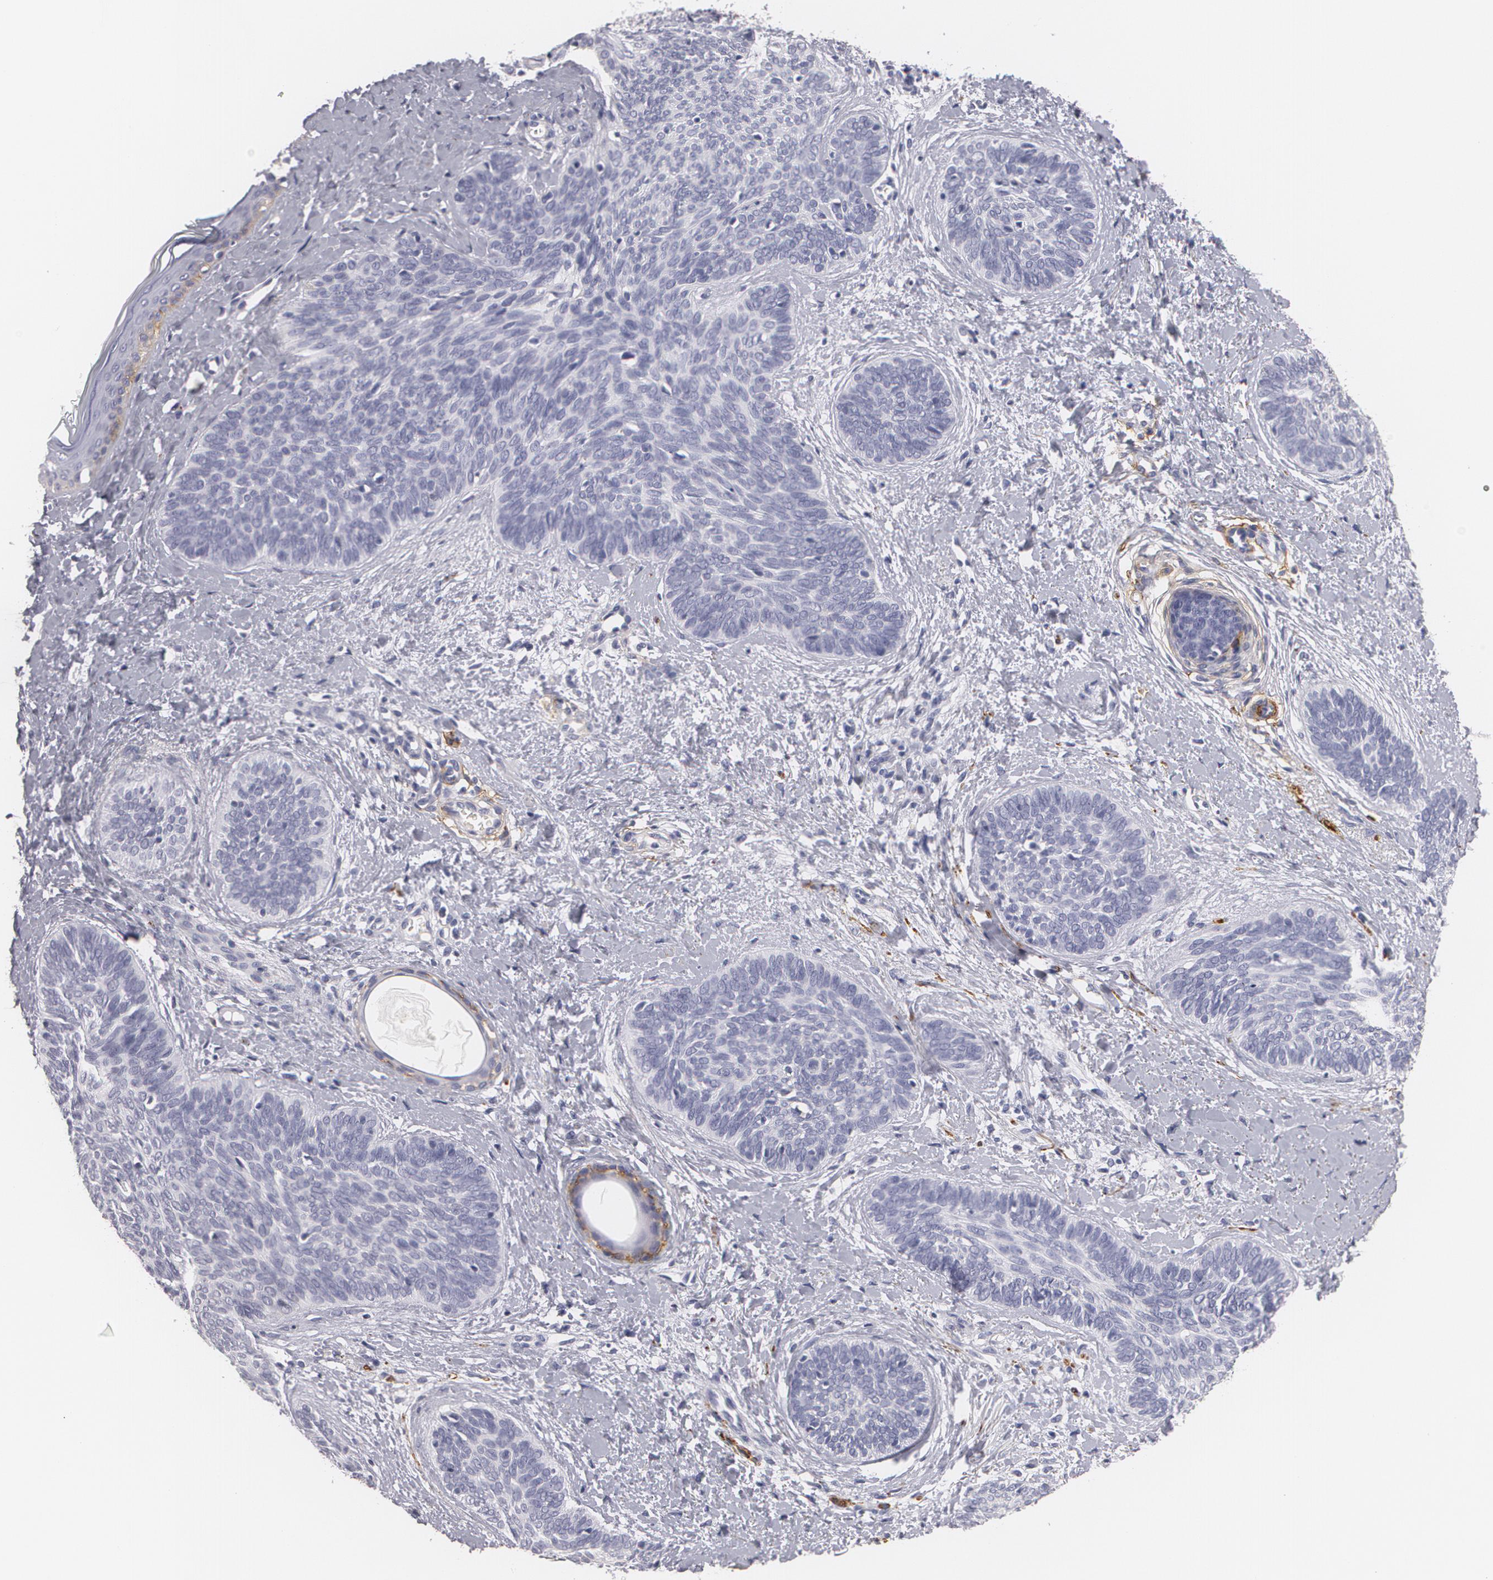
{"staining": {"intensity": "moderate", "quantity": "<25%", "location": "cytoplasmic/membranous"}, "tissue": "skin cancer", "cell_type": "Tumor cells", "image_type": "cancer", "snomed": [{"axis": "morphology", "description": "Basal cell carcinoma"}, {"axis": "topography", "description": "Skin"}], "caption": "Immunohistochemistry (IHC) staining of basal cell carcinoma (skin), which demonstrates low levels of moderate cytoplasmic/membranous expression in approximately <25% of tumor cells indicating moderate cytoplasmic/membranous protein staining. The staining was performed using DAB (3,3'-diaminobenzidine) (brown) for protein detection and nuclei were counterstained in hematoxylin (blue).", "gene": "NGFR", "patient": {"sex": "female", "age": 81}}